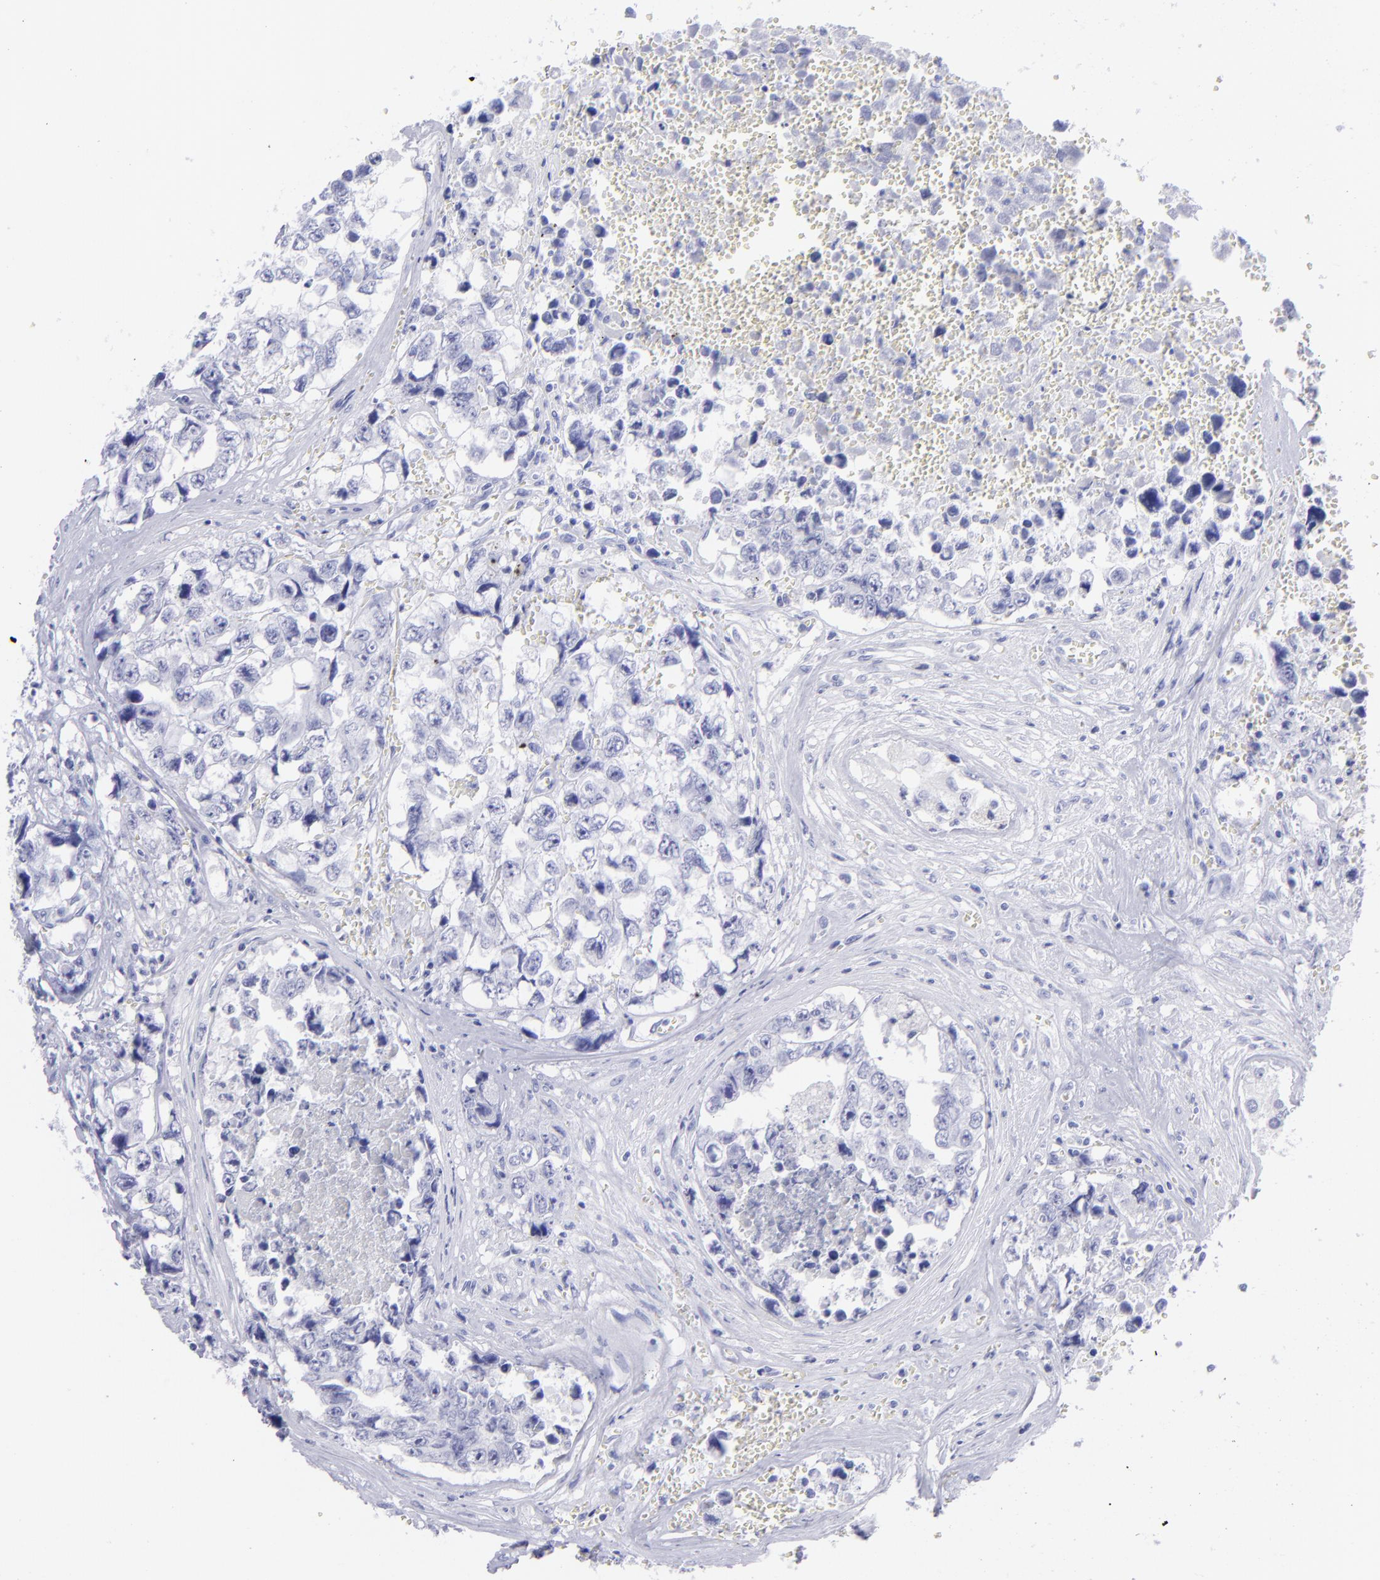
{"staining": {"intensity": "negative", "quantity": "none", "location": "none"}, "tissue": "testis cancer", "cell_type": "Tumor cells", "image_type": "cancer", "snomed": [{"axis": "morphology", "description": "Carcinoma, Embryonal, NOS"}, {"axis": "topography", "description": "Testis"}], "caption": "The immunohistochemistry (IHC) image has no significant expression in tumor cells of testis cancer tissue. Nuclei are stained in blue.", "gene": "SLC1A2", "patient": {"sex": "male", "age": 31}}